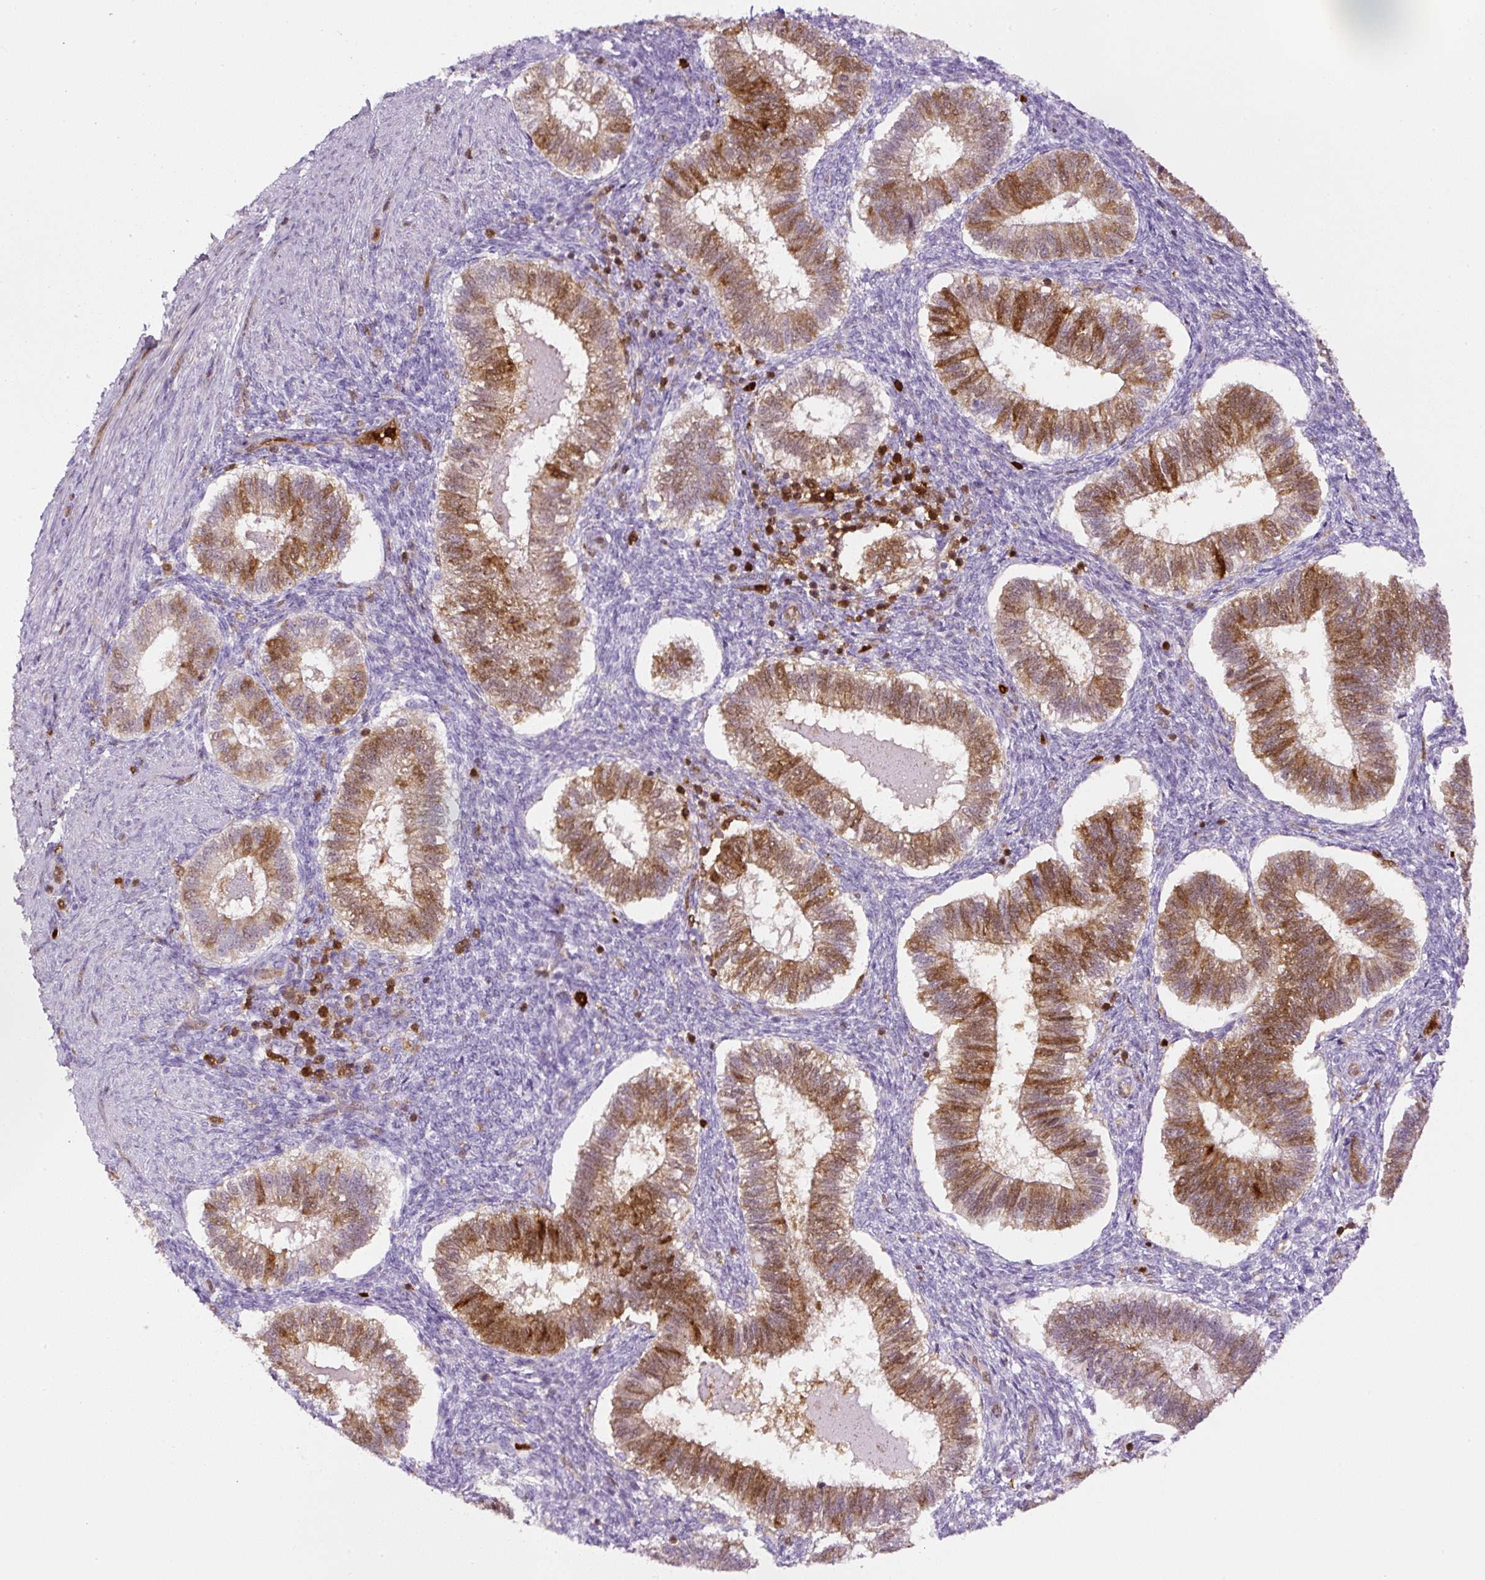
{"staining": {"intensity": "strong", "quantity": "<25%", "location": "cytoplasmic/membranous,nuclear"}, "tissue": "endometrium", "cell_type": "Cells in endometrial stroma", "image_type": "normal", "snomed": [{"axis": "morphology", "description": "Normal tissue, NOS"}, {"axis": "topography", "description": "Endometrium"}], "caption": "Endometrium stained with DAB immunohistochemistry shows medium levels of strong cytoplasmic/membranous,nuclear positivity in about <25% of cells in endometrial stroma.", "gene": "ANXA1", "patient": {"sex": "female", "age": 25}}